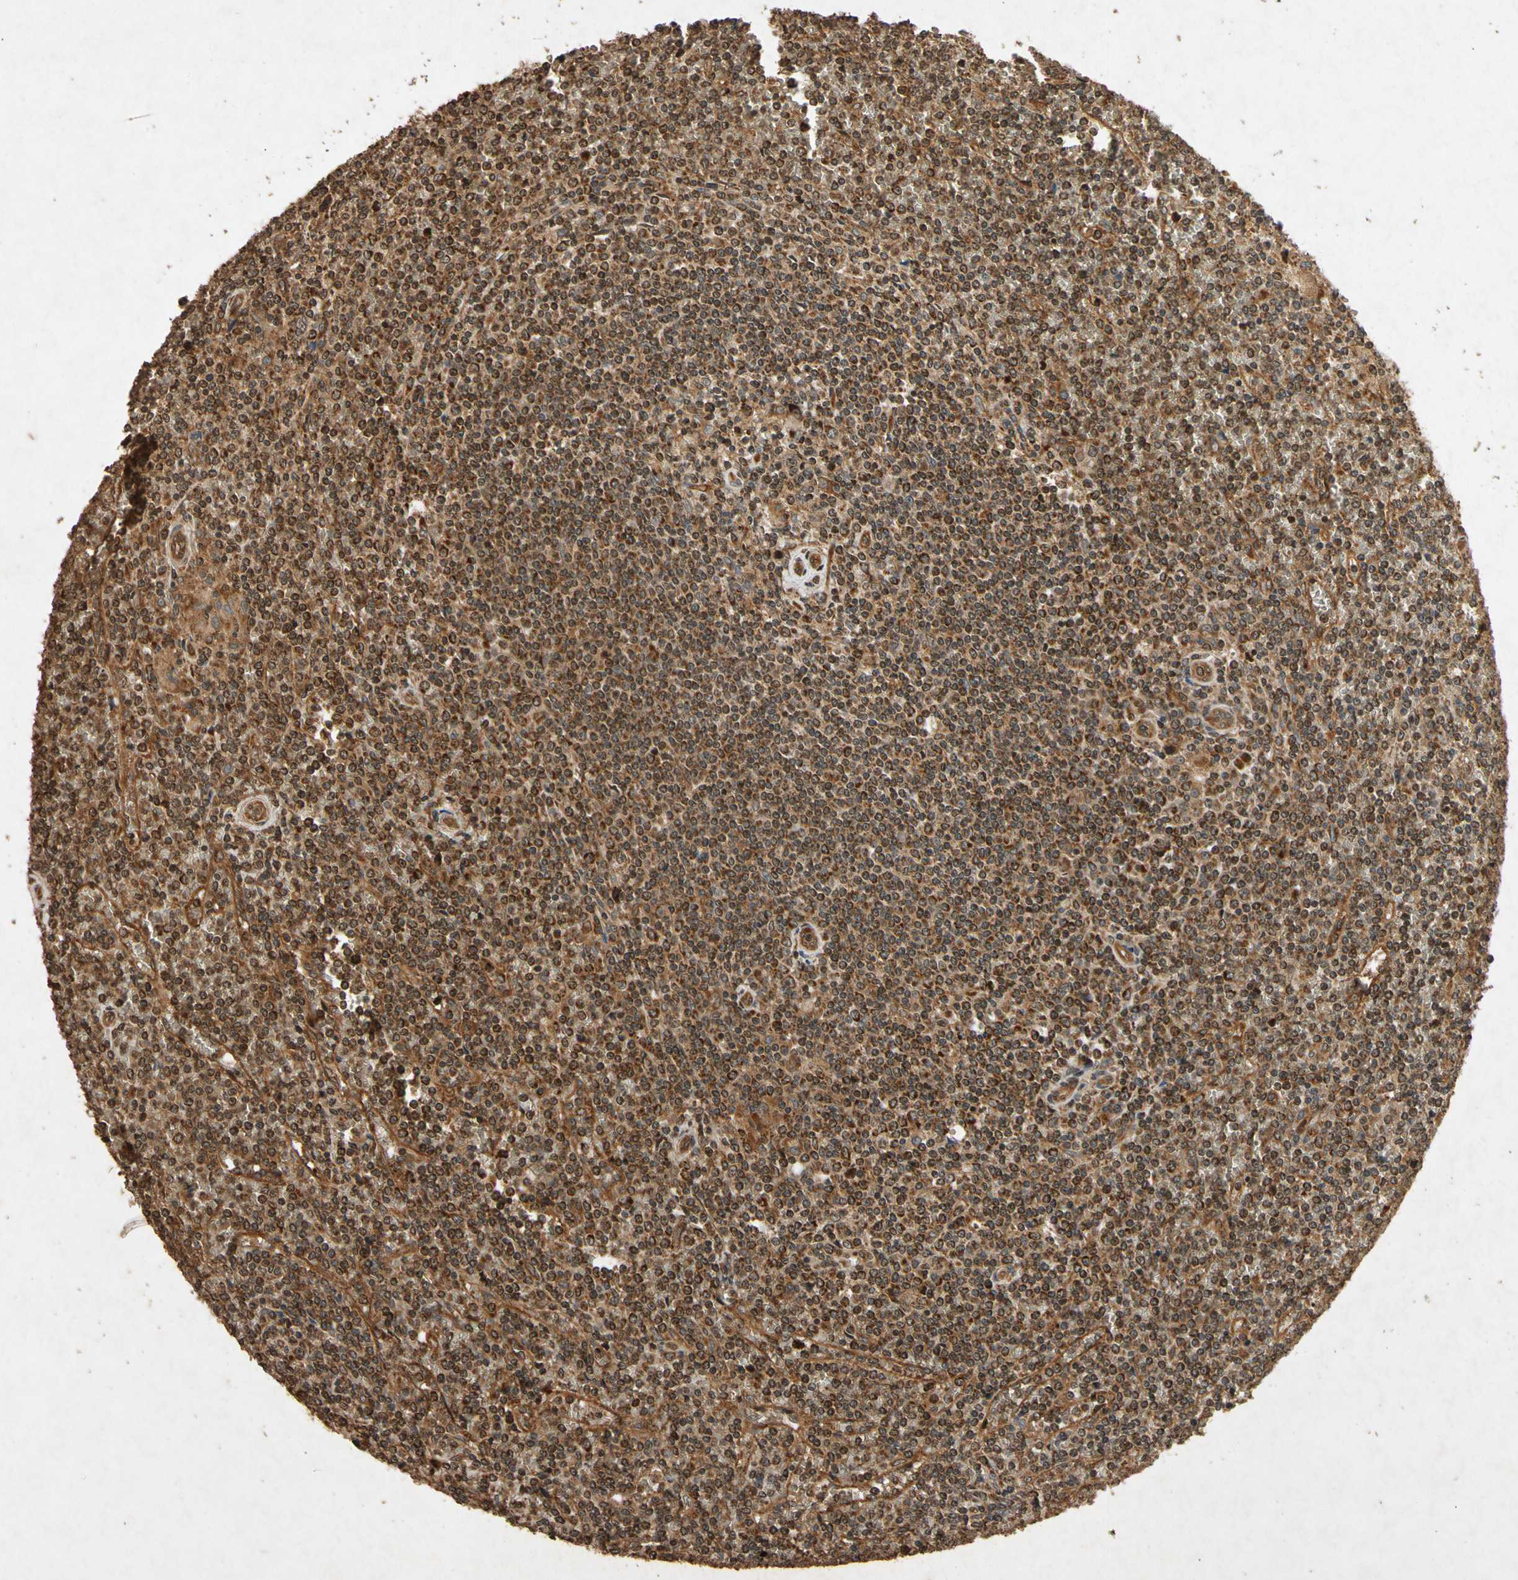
{"staining": {"intensity": "strong", "quantity": ">75%", "location": "cytoplasmic/membranous"}, "tissue": "lymphoma", "cell_type": "Tumor cells", "image_type": "cancer", "snomed": [{"axis": "morphology", "description": "Malignant lymphoma, non-Hodgkin's type, Low grade"}, {"axis": "topography", "description": "Spleen"}], "caption": "Approximately >75% of tumor cells in low-grade malignant lymphoma, non-Hodgkin's type demonstrate strong cytoplasmic/membranous protein positivity as visualized by brown immunohistochemical staining.", "gene": "TXN2", "patient": {"sex": "female", "age": 19}}